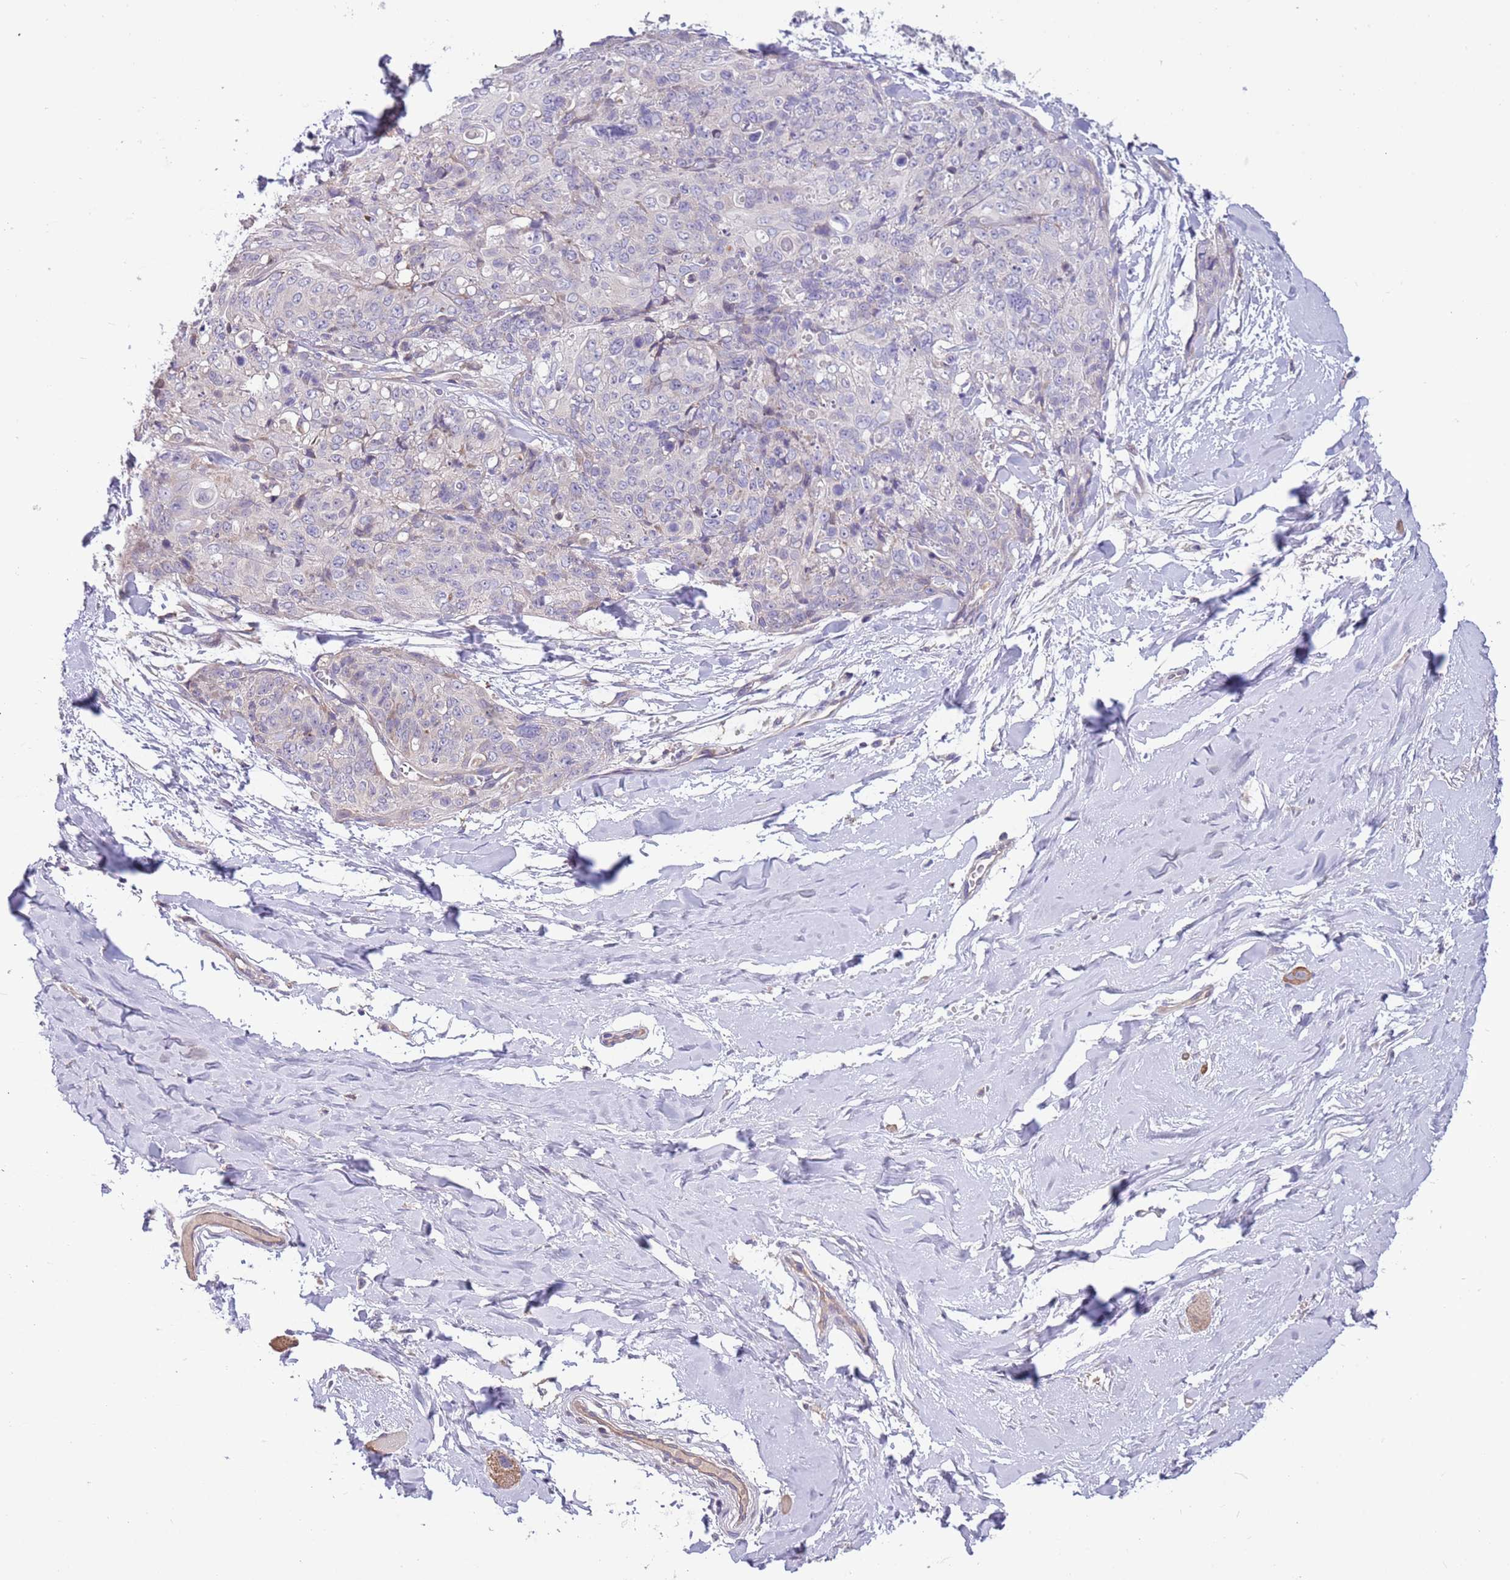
{"staining": {"intensity": "negative", "quantity": "none", "location": "none"}, "tissue": "skin cancer", "cell_type": "Tumor cells", "image_type": "cancer", "snomed": [{"axis": "morphology", "description": "Squamous cell carcinoma, NOS"}, {"axis": "topography", "description": "Skin"}, {"axis": "topography", "description": "Vulva"}], "caption": "Tumor cells are negative for protein expression in human skin cancer (squamous cell carcinoma).", "gene": "CABYR", "patient": {"sex": "female", "age": 85}}